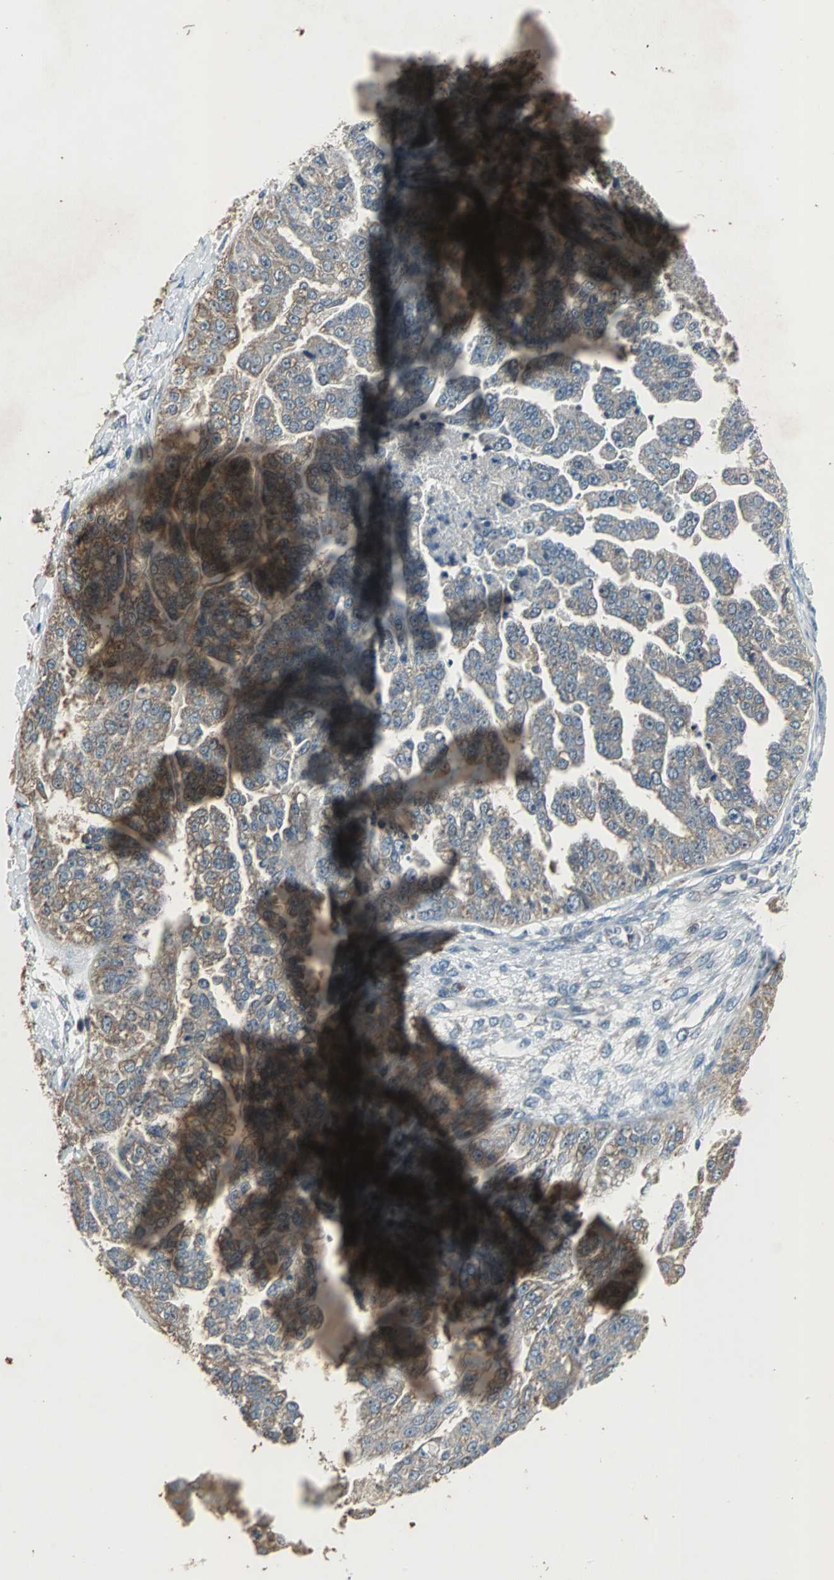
{"staining": {"intensity": "weak", "quantity": "25%-75%", "location": "cytoplasmic/membranous"}, "tissue": "ovarian cancer", "cell_type": "Tumor cells", "image_type": "cancer", "snomed": [{"axis": "morphology", "description": "Carcinoma, NOS"}, {"axis": "topography", "description": "Soft tissue"}, {"axis": "topography", "description": "Ovary"}], "caption": "Carcinoma (ovarian) stained for a protein shows weak cytoplasmic/membranous positivity in tumor cells. (DAB (3,3'-diaminobenzidine) IHC, brown staining for protein, blue staining for nuclei).", "gene": "SOS1", "patient": {"sex": "female", "age": 54}}